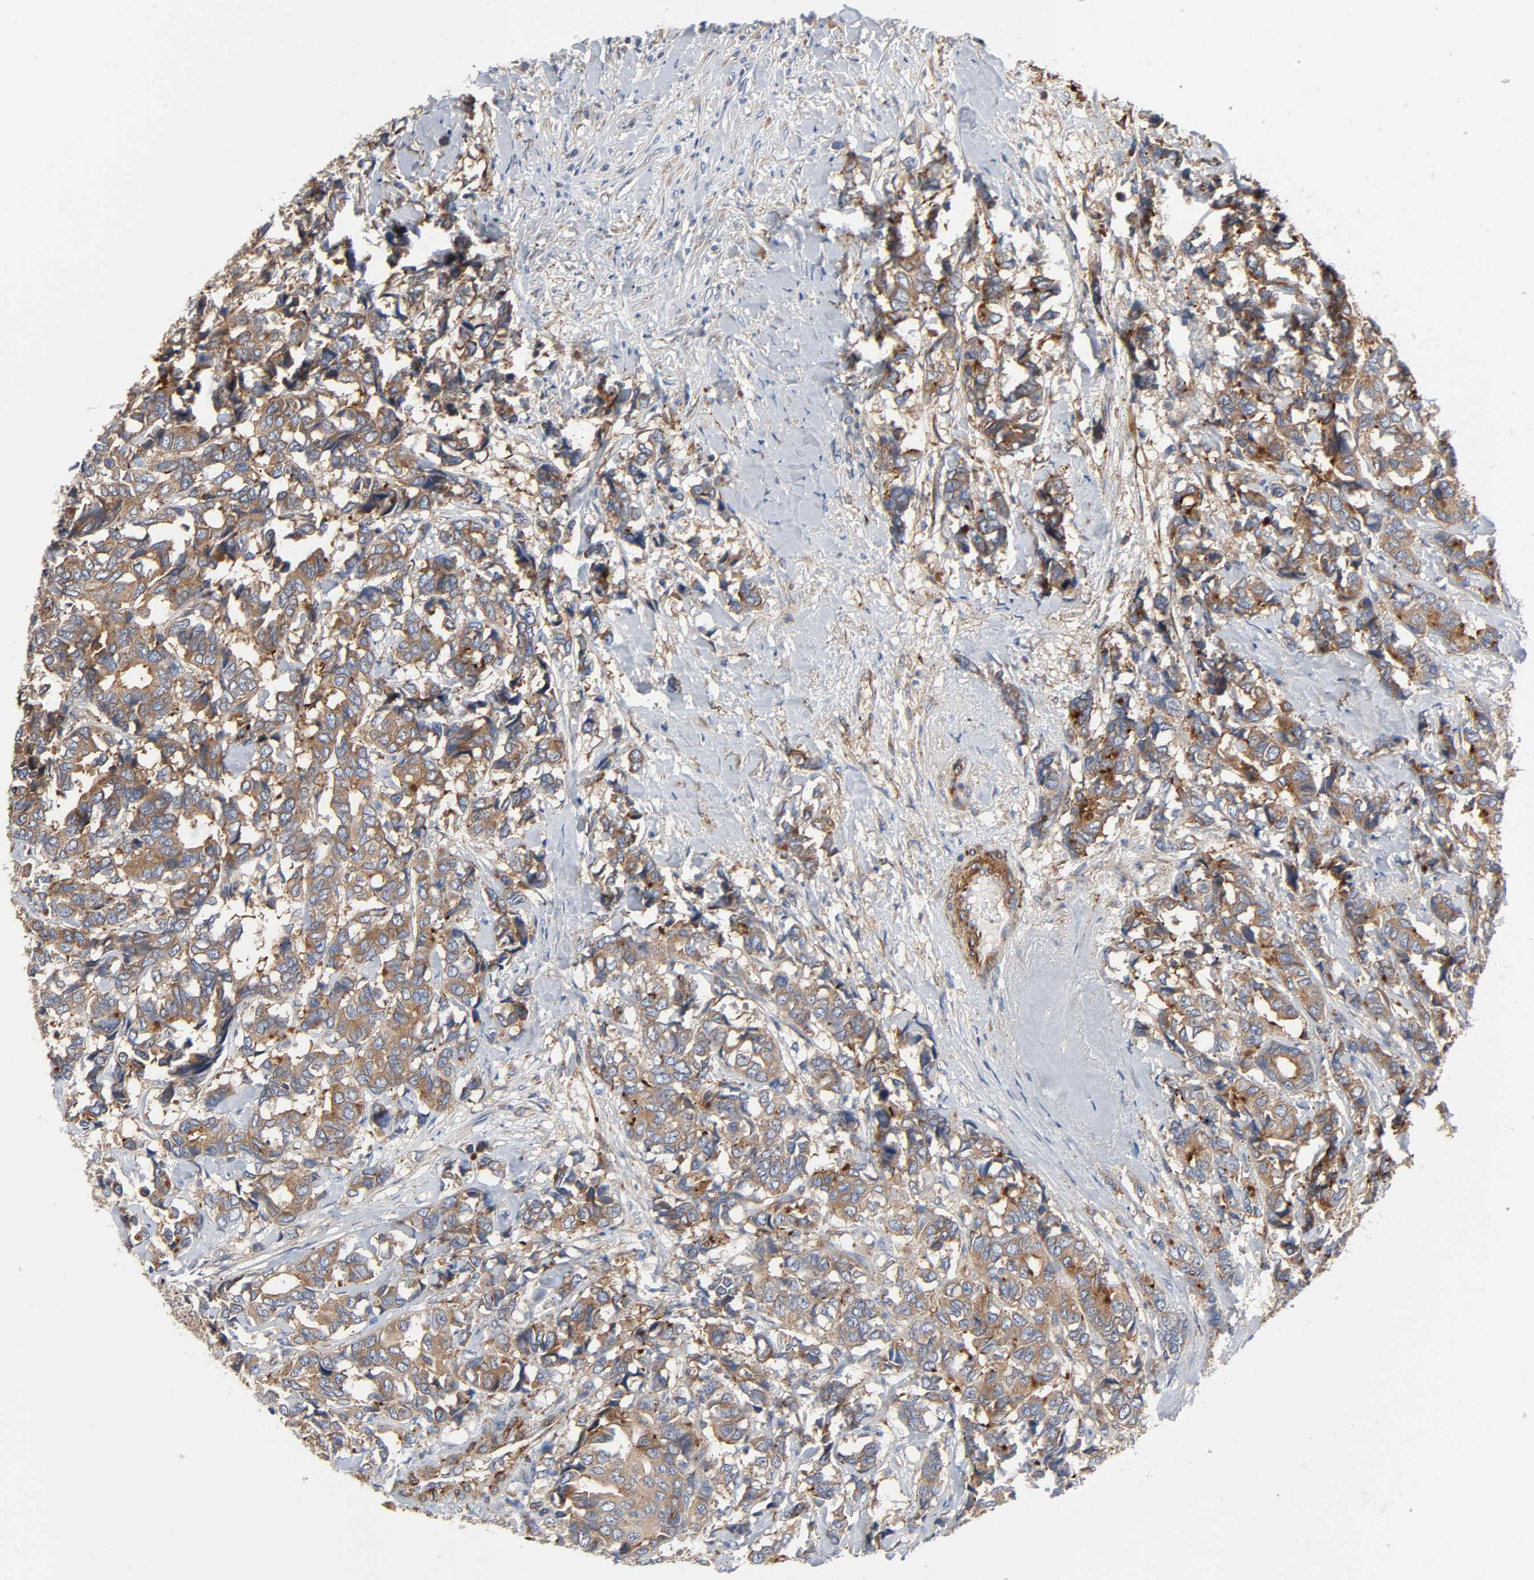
{"staining": {"intensity": "strong", "quantity": ">75%", "location": "cytoplasmic/membranous"}, "tissue": "breast cancer", "cell_type": "Tumor cells", "image_type": "cancer", "snomed": [{"axis": "morphology", "description": "Duct carcinoma"}, {"axis": "topography", "description": "Breast"}], "caption": "This is a micrograph of immunohistochemistry staining of breast invasive ductal carcinoma, which shows strong expression in the cytoplasmic/membranous of tumor cells.", "gene": "ARHGAP1", "patient": {"sex": "female", "age": 87}}